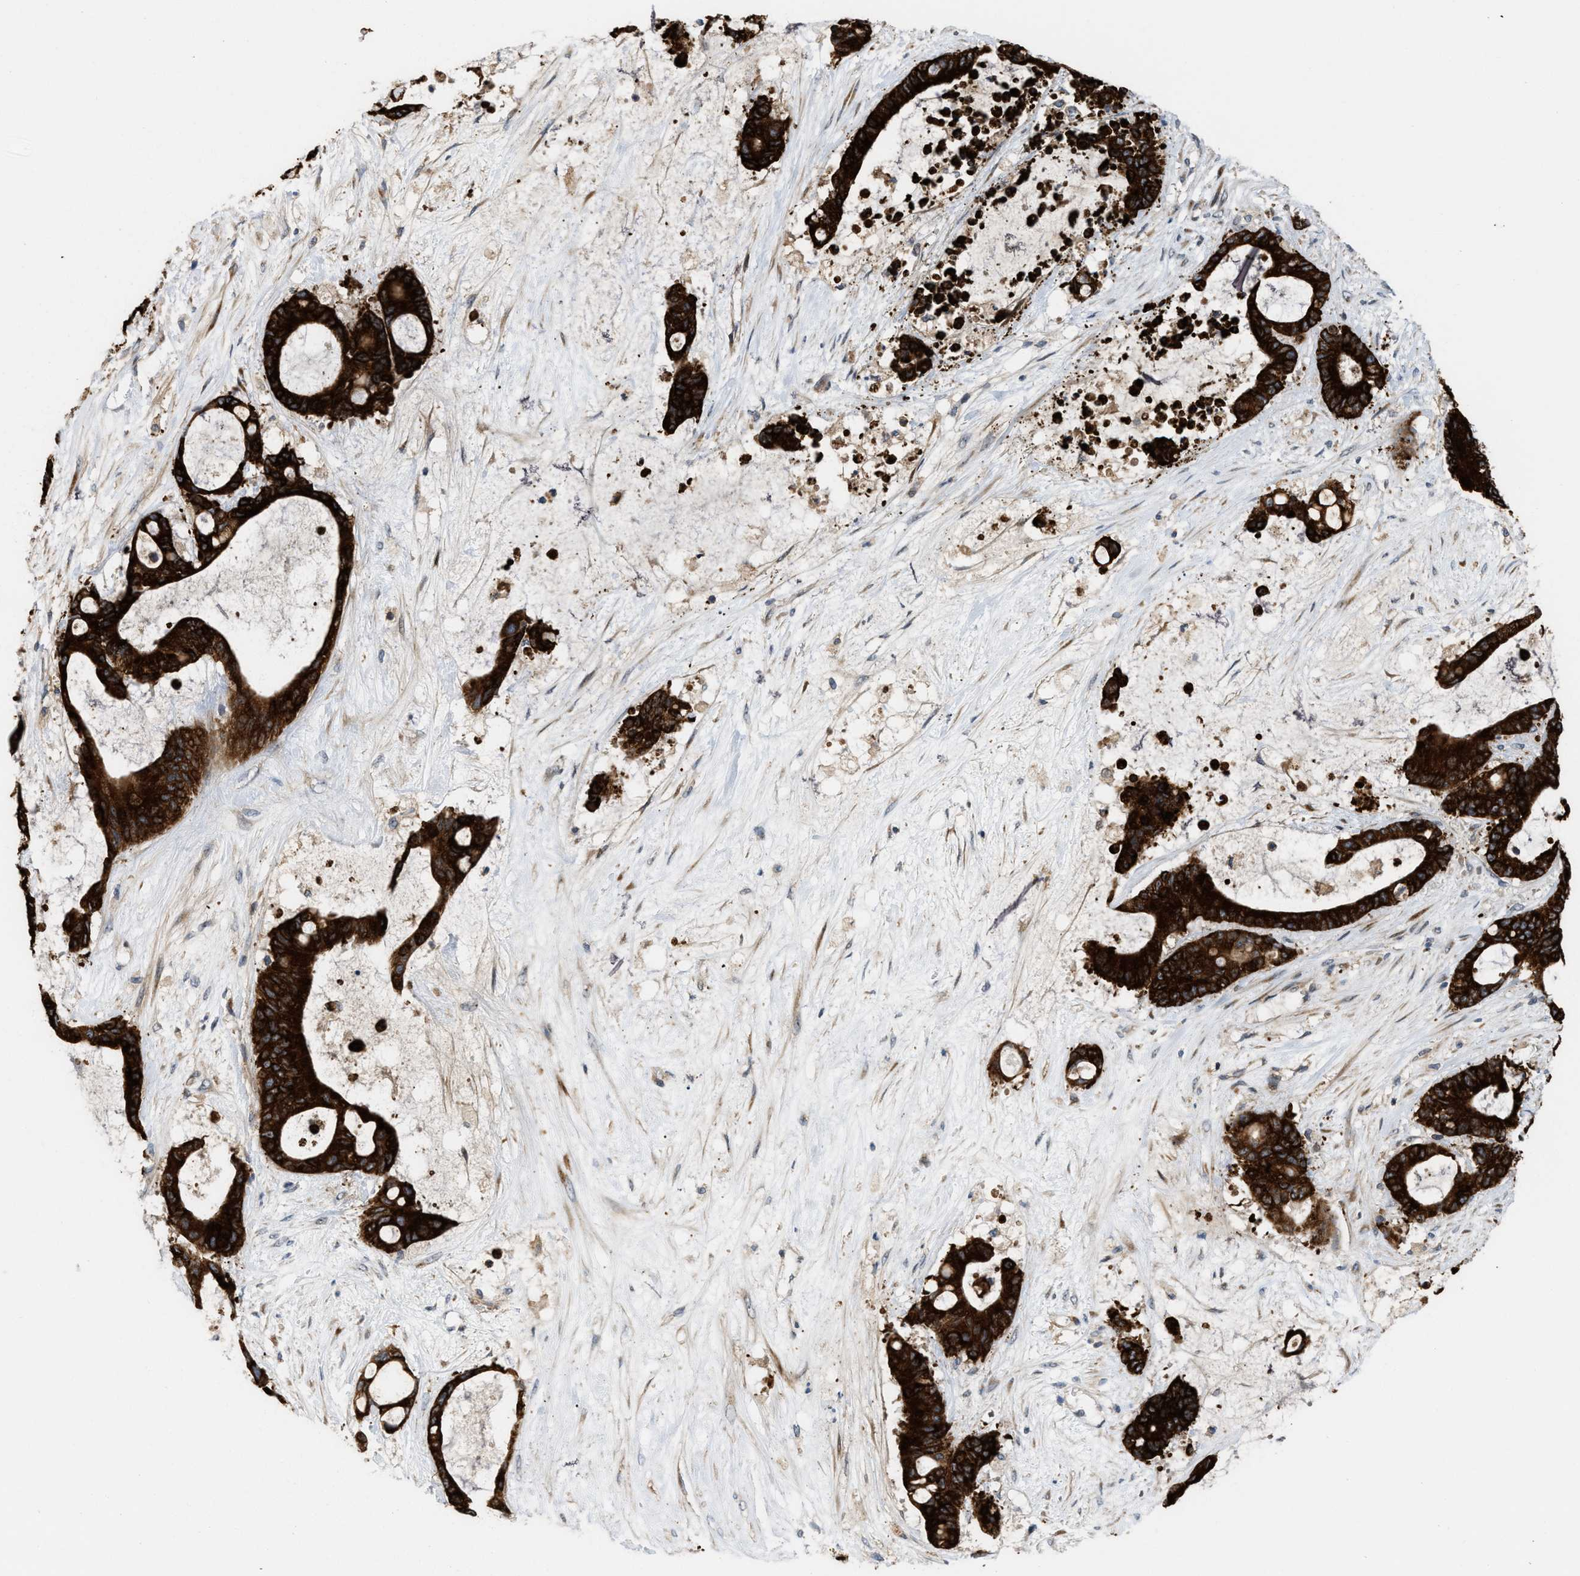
{"staining": {"intensity": "strong", "quantity": ">75%", "location": "cytoplasmic/membranous"}, "tissue": "liver cancer", "cell_type": "Tumor cells", "image_type": "cancer", "snomed": [{"axis": "morphology", "description": "Cholangiocarcinoma"}, {"axis": "topography", "description": "Liver"}], "caption": "There is high levels of strong cytoplasmic/membranous staining in tumor cells of liver cancer, as demonstrated by immunohistochemical staining (brown color).", "gene": "DIPK1A", "patient": {"sex": "female", "age": 73}}